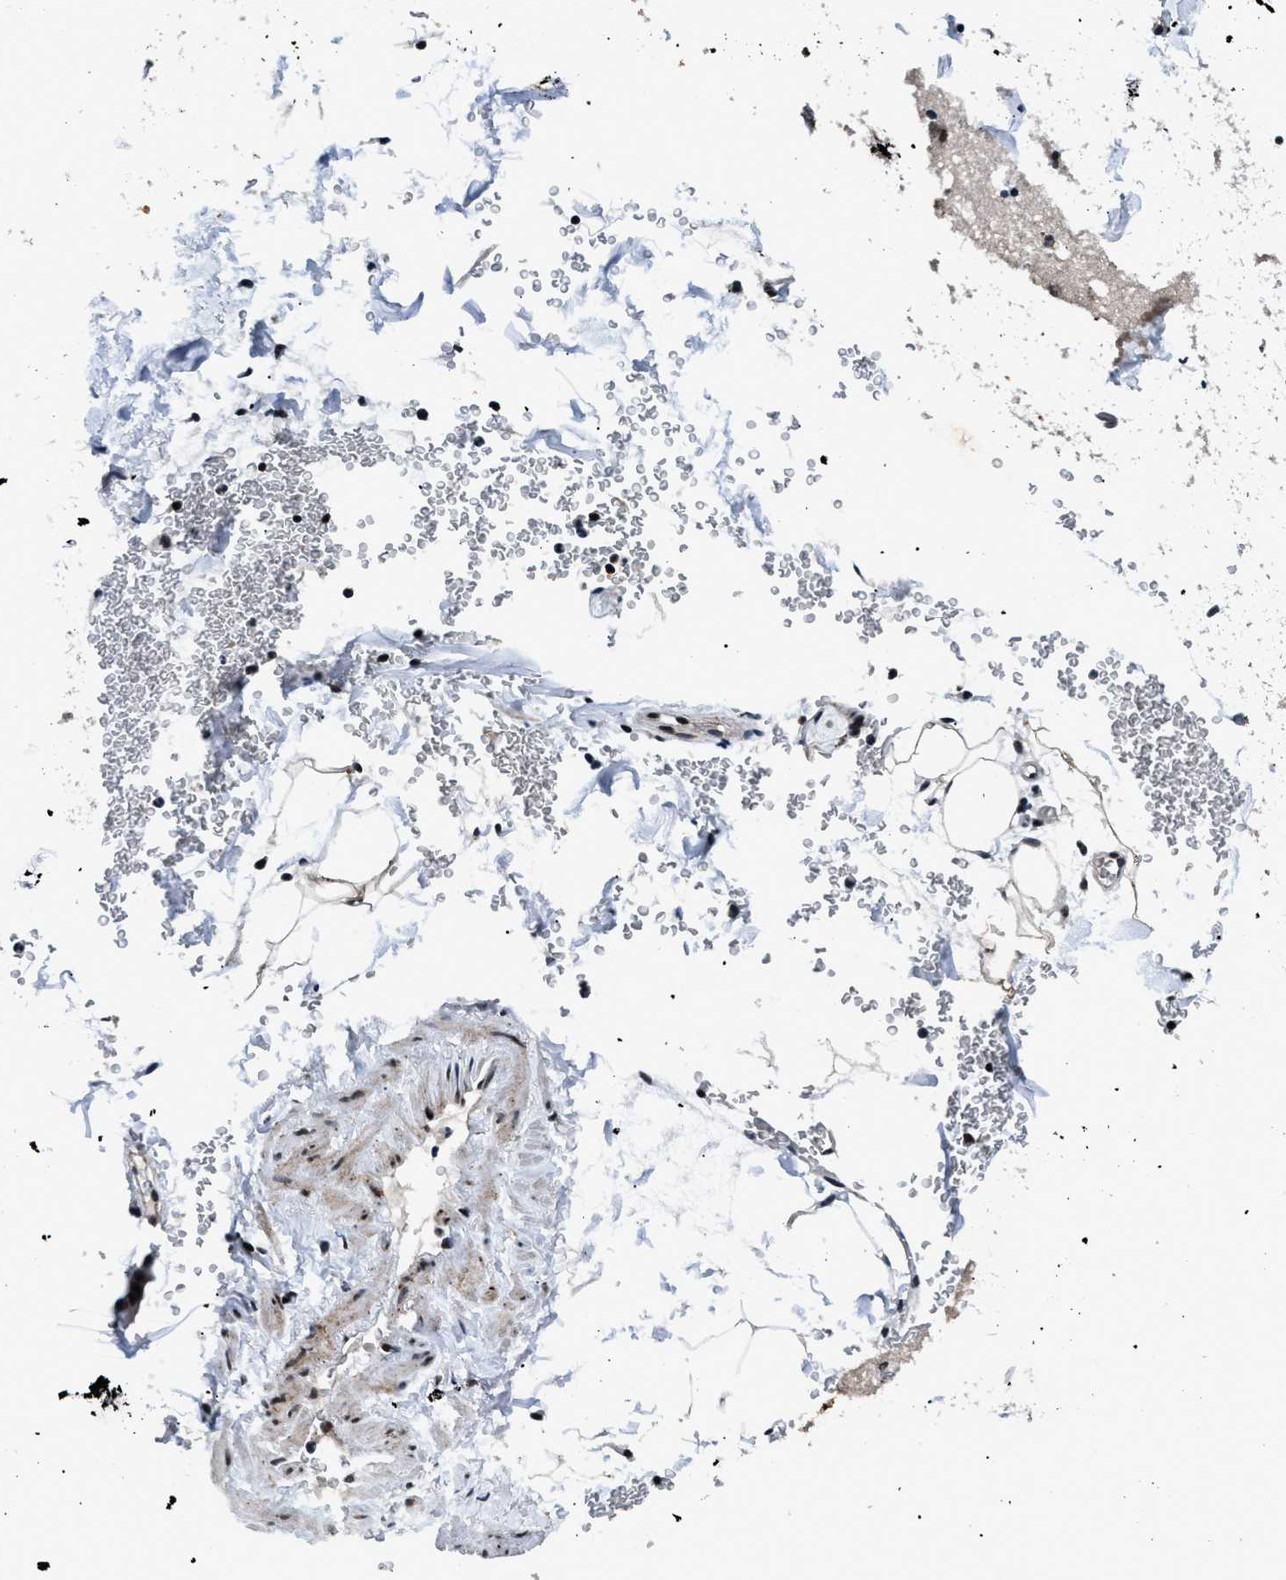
{"staining": {"intensity": "moderate", "quantity": "25%-75%", "location": "nuclear"}, "tissue": "adipose tissue", "cell_type": "Adipocytes", "image_type": "normal", "snomed": [{"axis": "morphology", "description": "Normal tissue, NOS"}, {"axis": "topography", "description": "Cartilage tissue"}, {"axis": "topography", "description": "Bronchus"}], "caption": "Immunohistochemistry histopathology image of unremarkable adipose tissue stained for a protein (brown), which demonstrates medium levels of moderate nuclear expression in approximately 25%-75% of adipocytes.", "gene": "SMARCB1", "patient": {"sex": "female", "age": 73}}